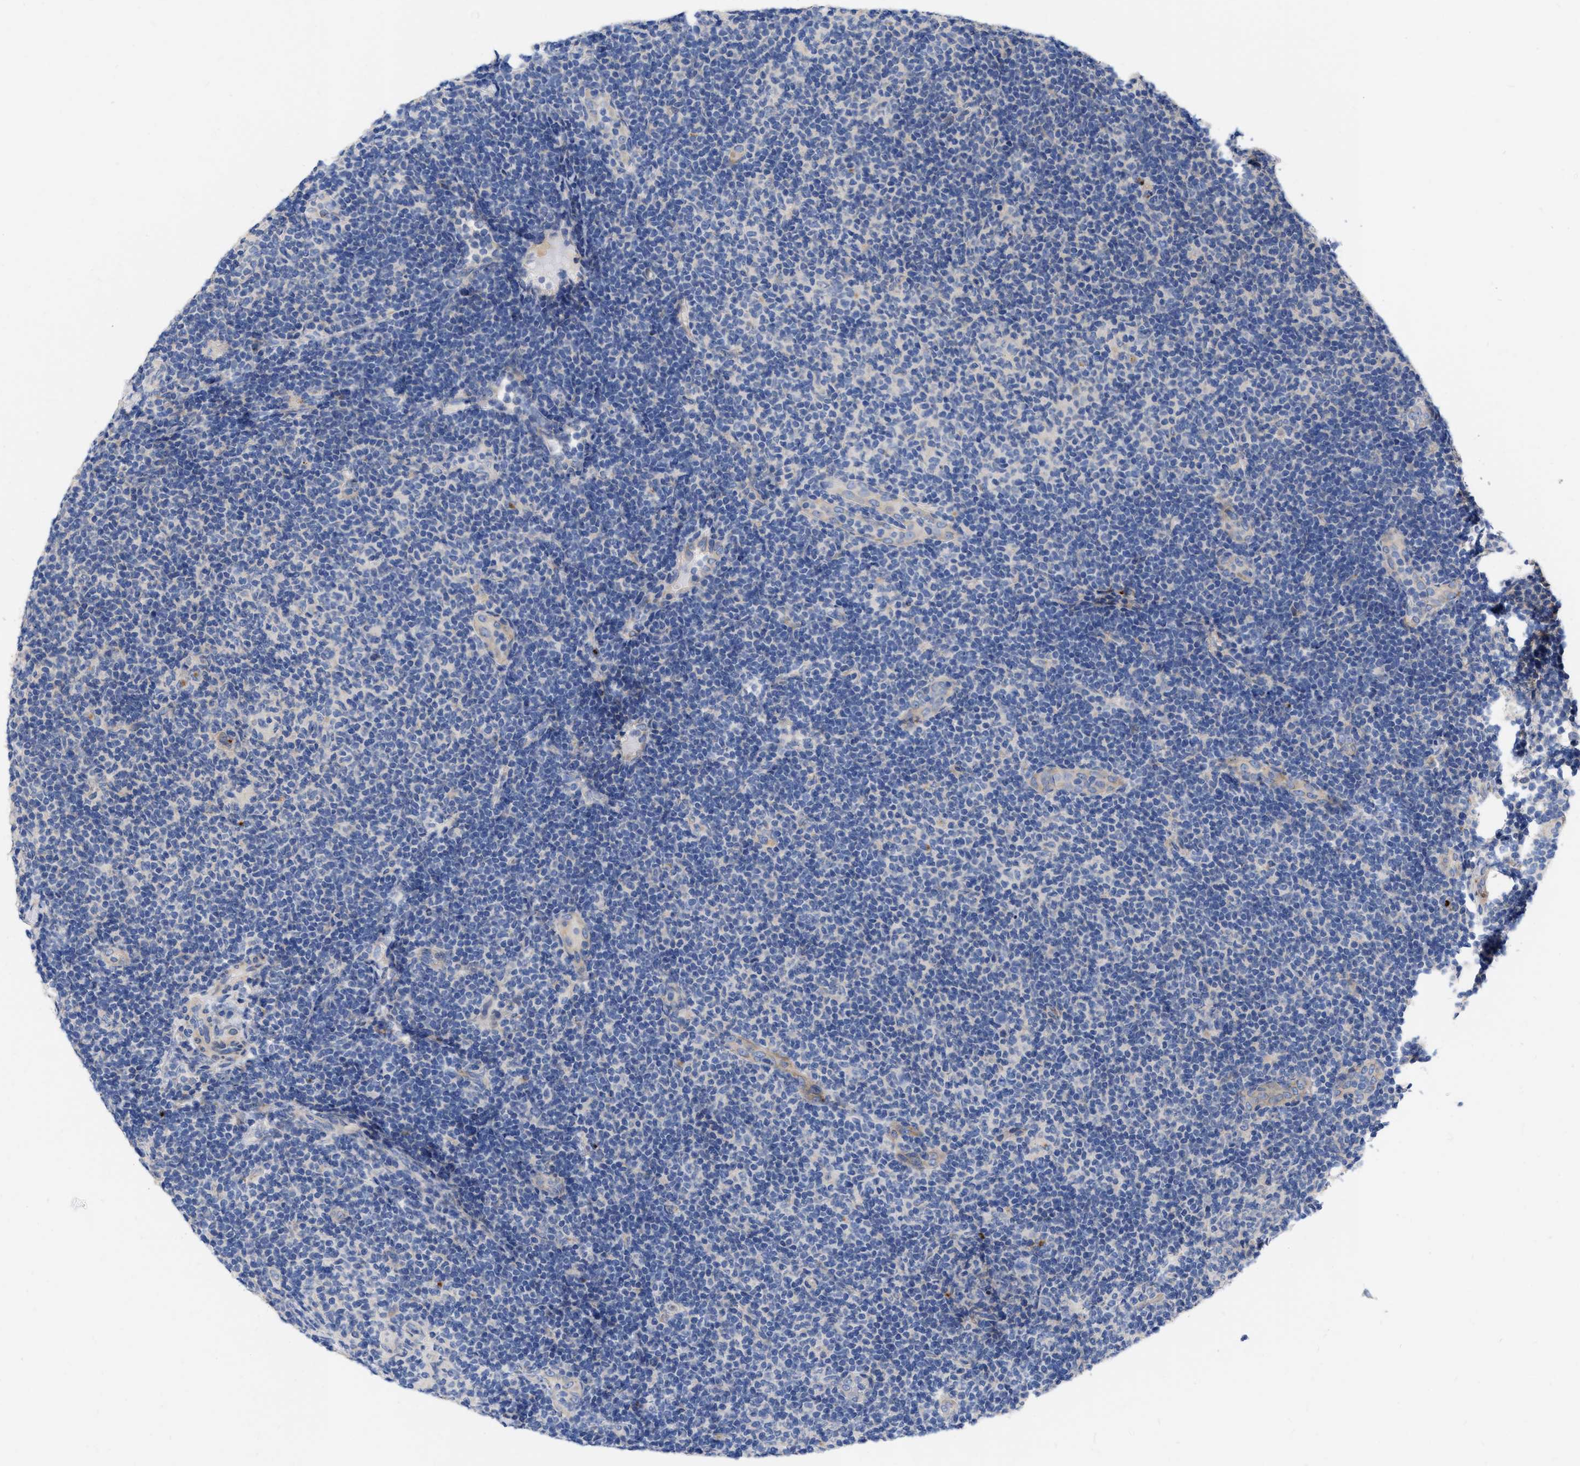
{"staining": {"intensity": "negative", "quantity": "none", "location": "none"}, "tissue": "lymphoma", "cell_type": "Tumor cells", "image_type": "cancer", "snomed": [{"axis": "morphology", "description": "Malignant lymphoma, non-Hodgkin's type, Low grade"}, {"axis": "topography", "description": "Lymph node"}], "caption": "Tumor cells are negative for brown protein staining in malignant lymphoma, non-Hodgkin's type (low-grade).", "gene": "MLST8", "patient": {"sex": "male", "age": 83}}